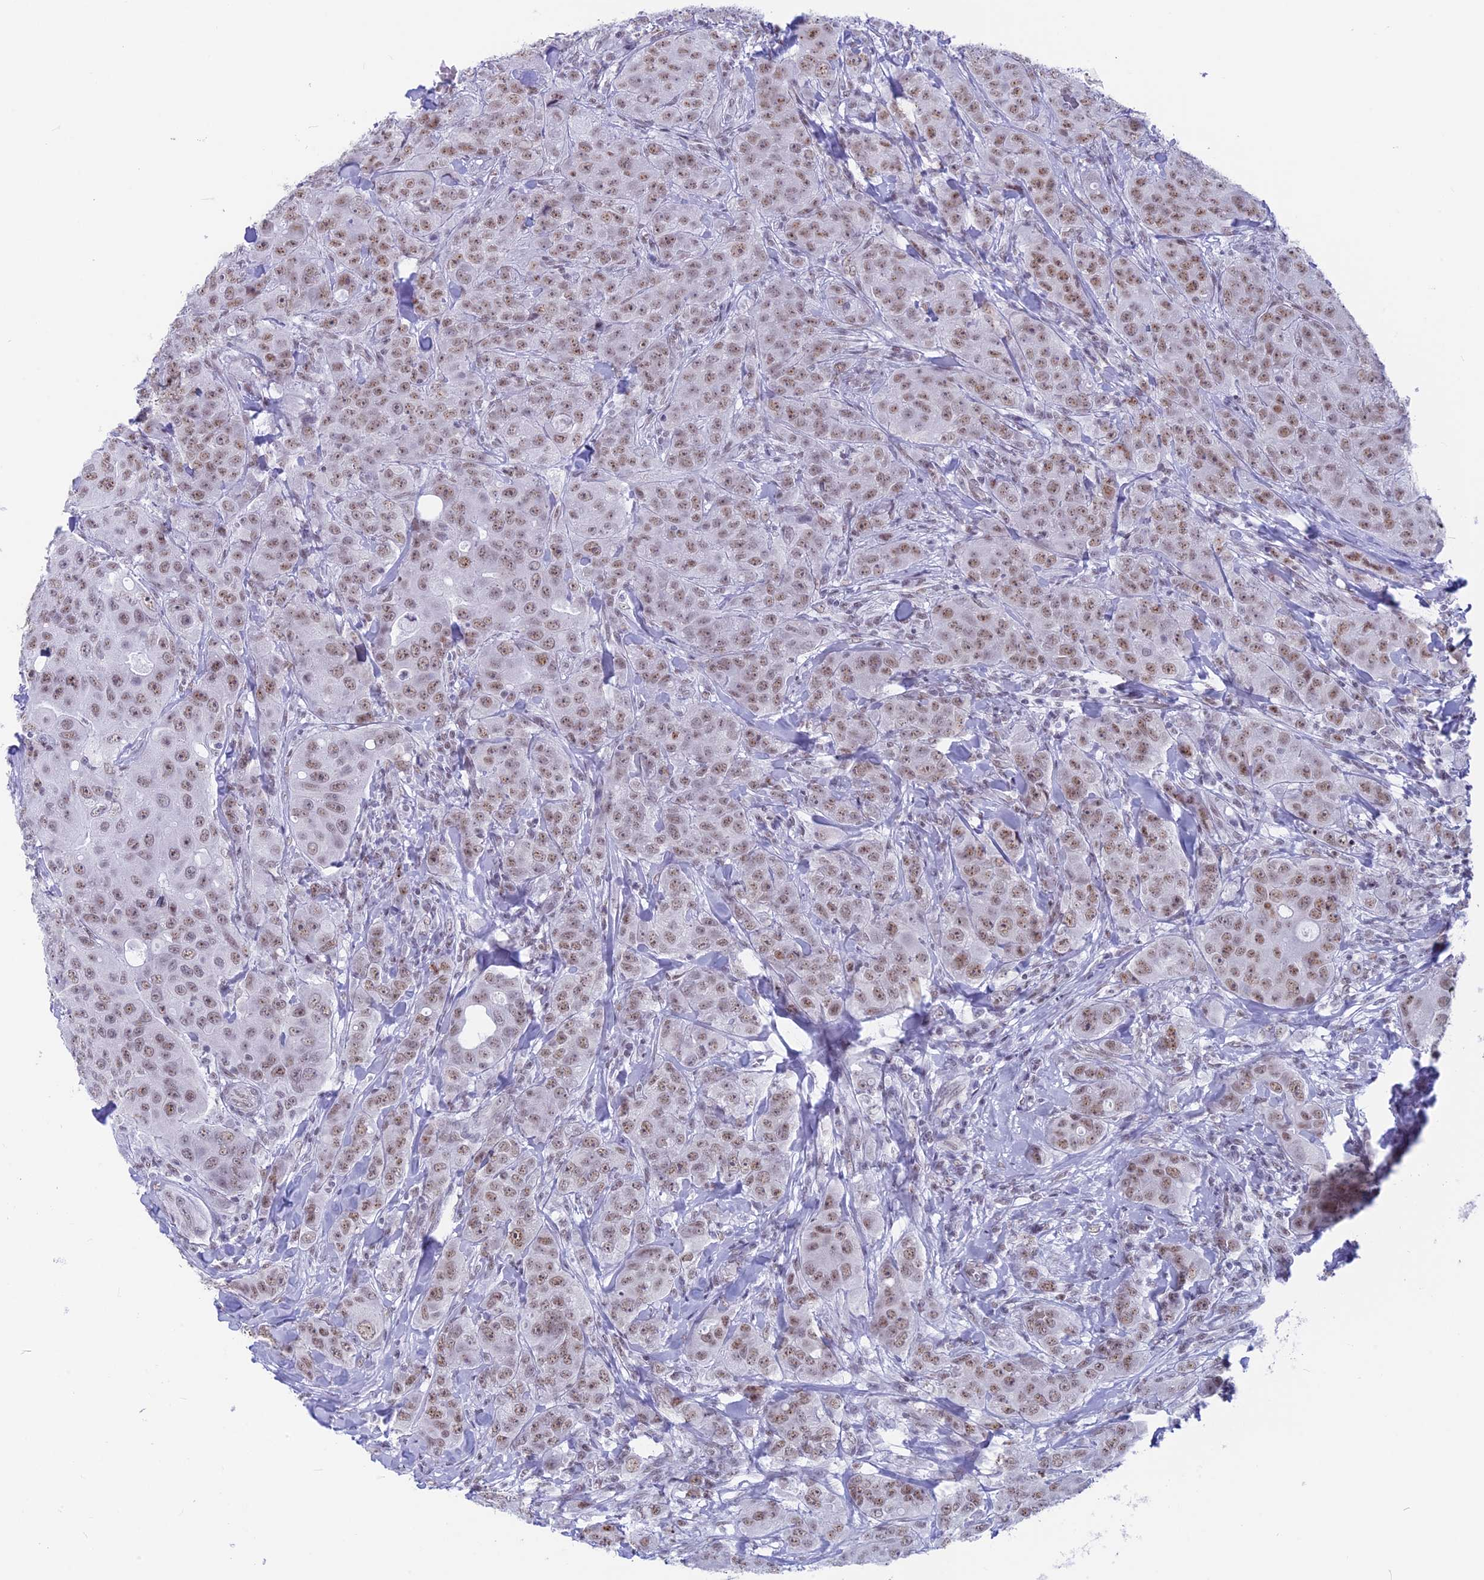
{"staining": {"intensity": "moderate", "quantity": ">75%", "location": "nuclear"}, "tissue": "breast cancer", "cell_type": "Tumor cells", "image_type": "cancer", "snomed": [{"axis": "morphology", "description": "Duct carcinoma"}, {"axis": "topography", "description": "Breast"}], "caption": "Breast cancer was stained to show a protein in brown. There is medium levels of moderate nuclear staining in about >75% of tumor cells.", "gene": "SRSF5", "patient": {"sex": "female", "age": 43}}